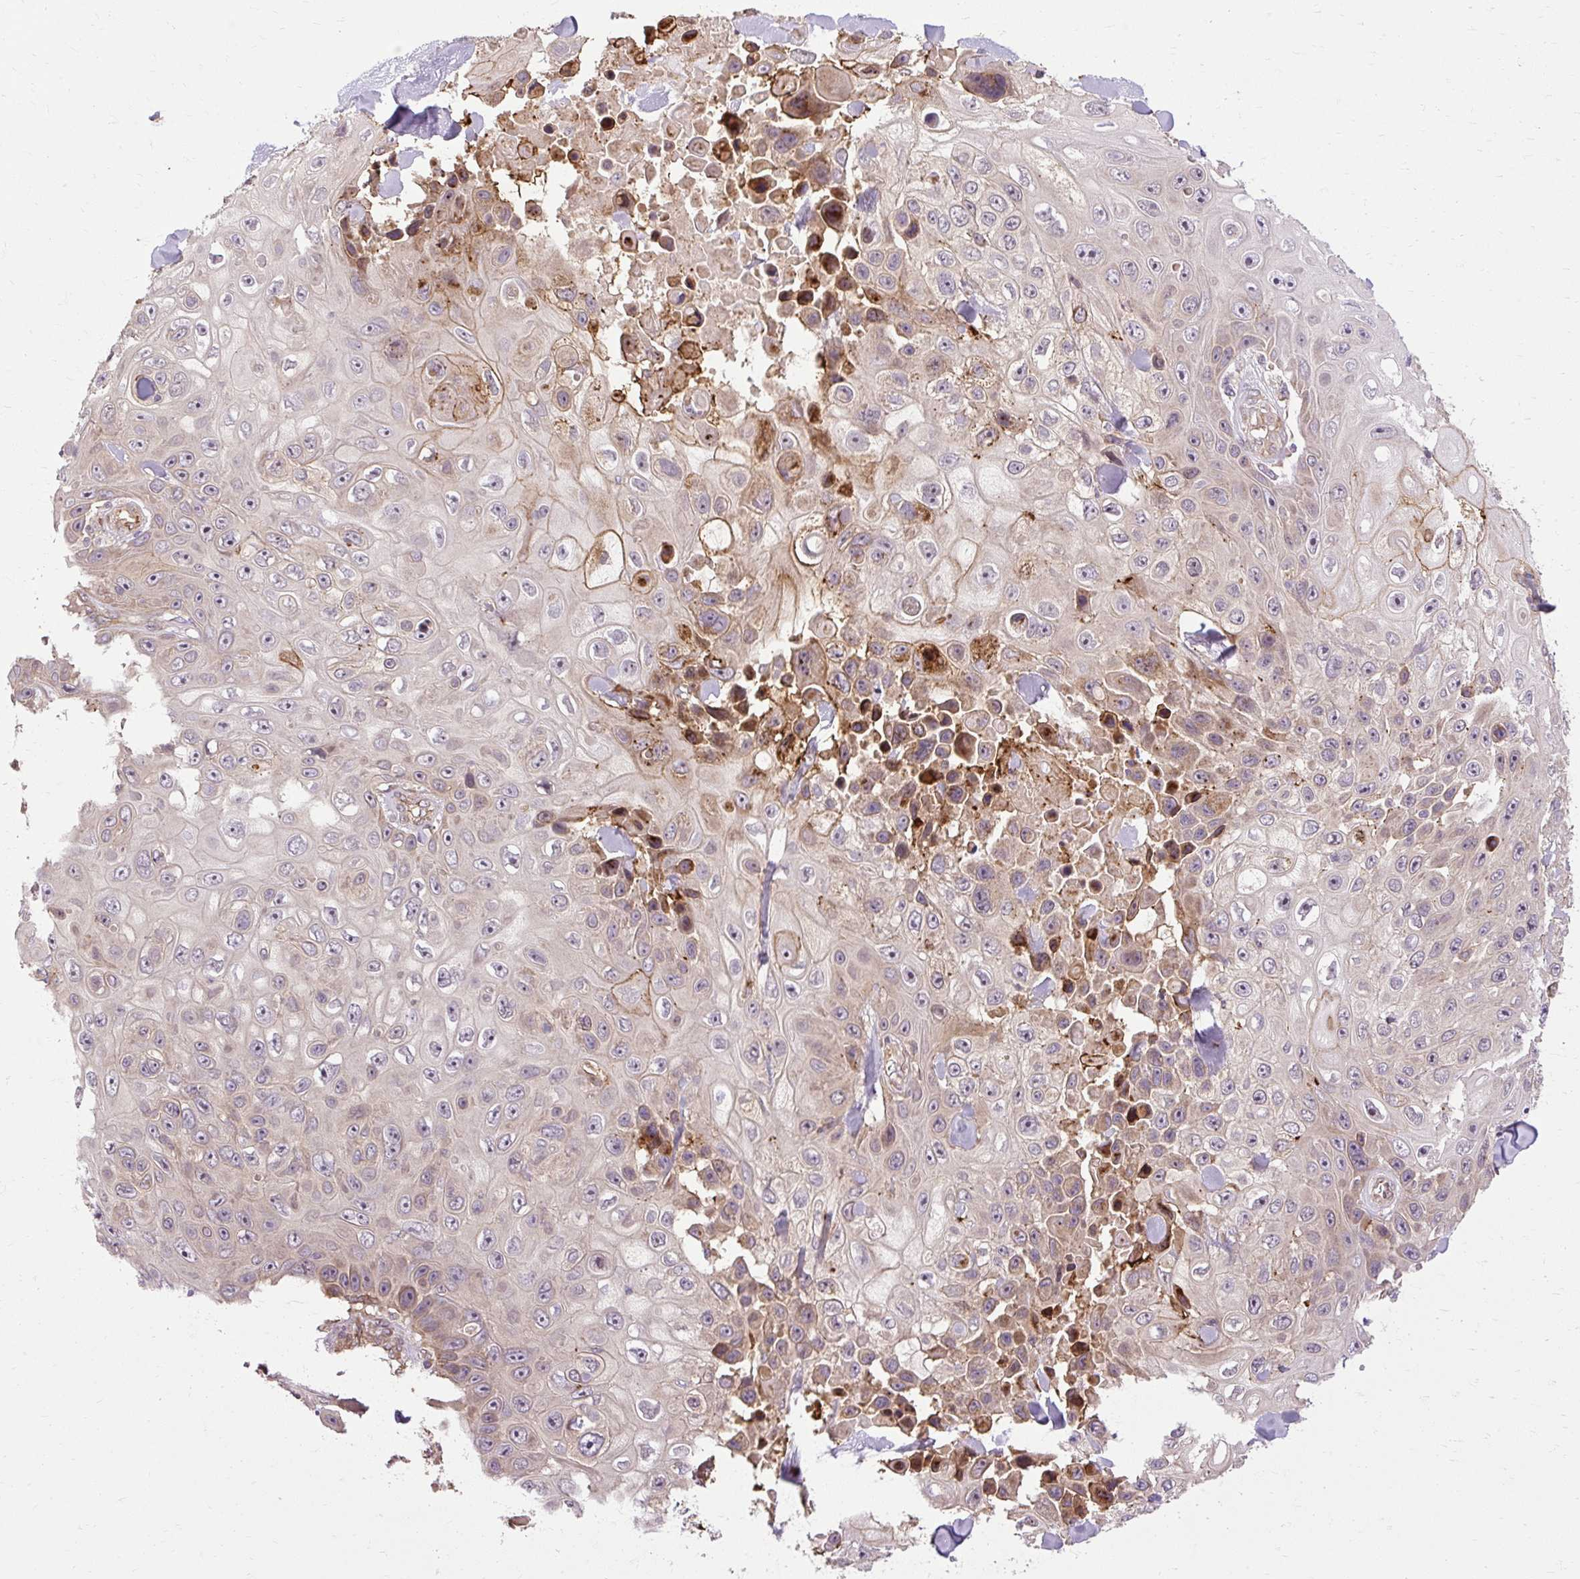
{"staining": {"intensity": "moderate", "quantity": "<25%", "location": "cytoplasmic/membranous"}, "tissue": "skin cancer", "cell_type": "Tumor cells", "image_type": "cancer", "snomed": [{"axis": "morphology", "description": "Squamous cell carcinoma, NOS"}, {"axis": "topography", "description": "Skin"}], "caption": "A high-resolution histopathology image shows immunohistochemistry (IHC) staining of skin cancer, which reveals moderate cytoplasmic/membranous positivity in approximately <25% of tumor cells.", "gene": "FLRT1", "patient": {"sex": "male", "age": 82}}